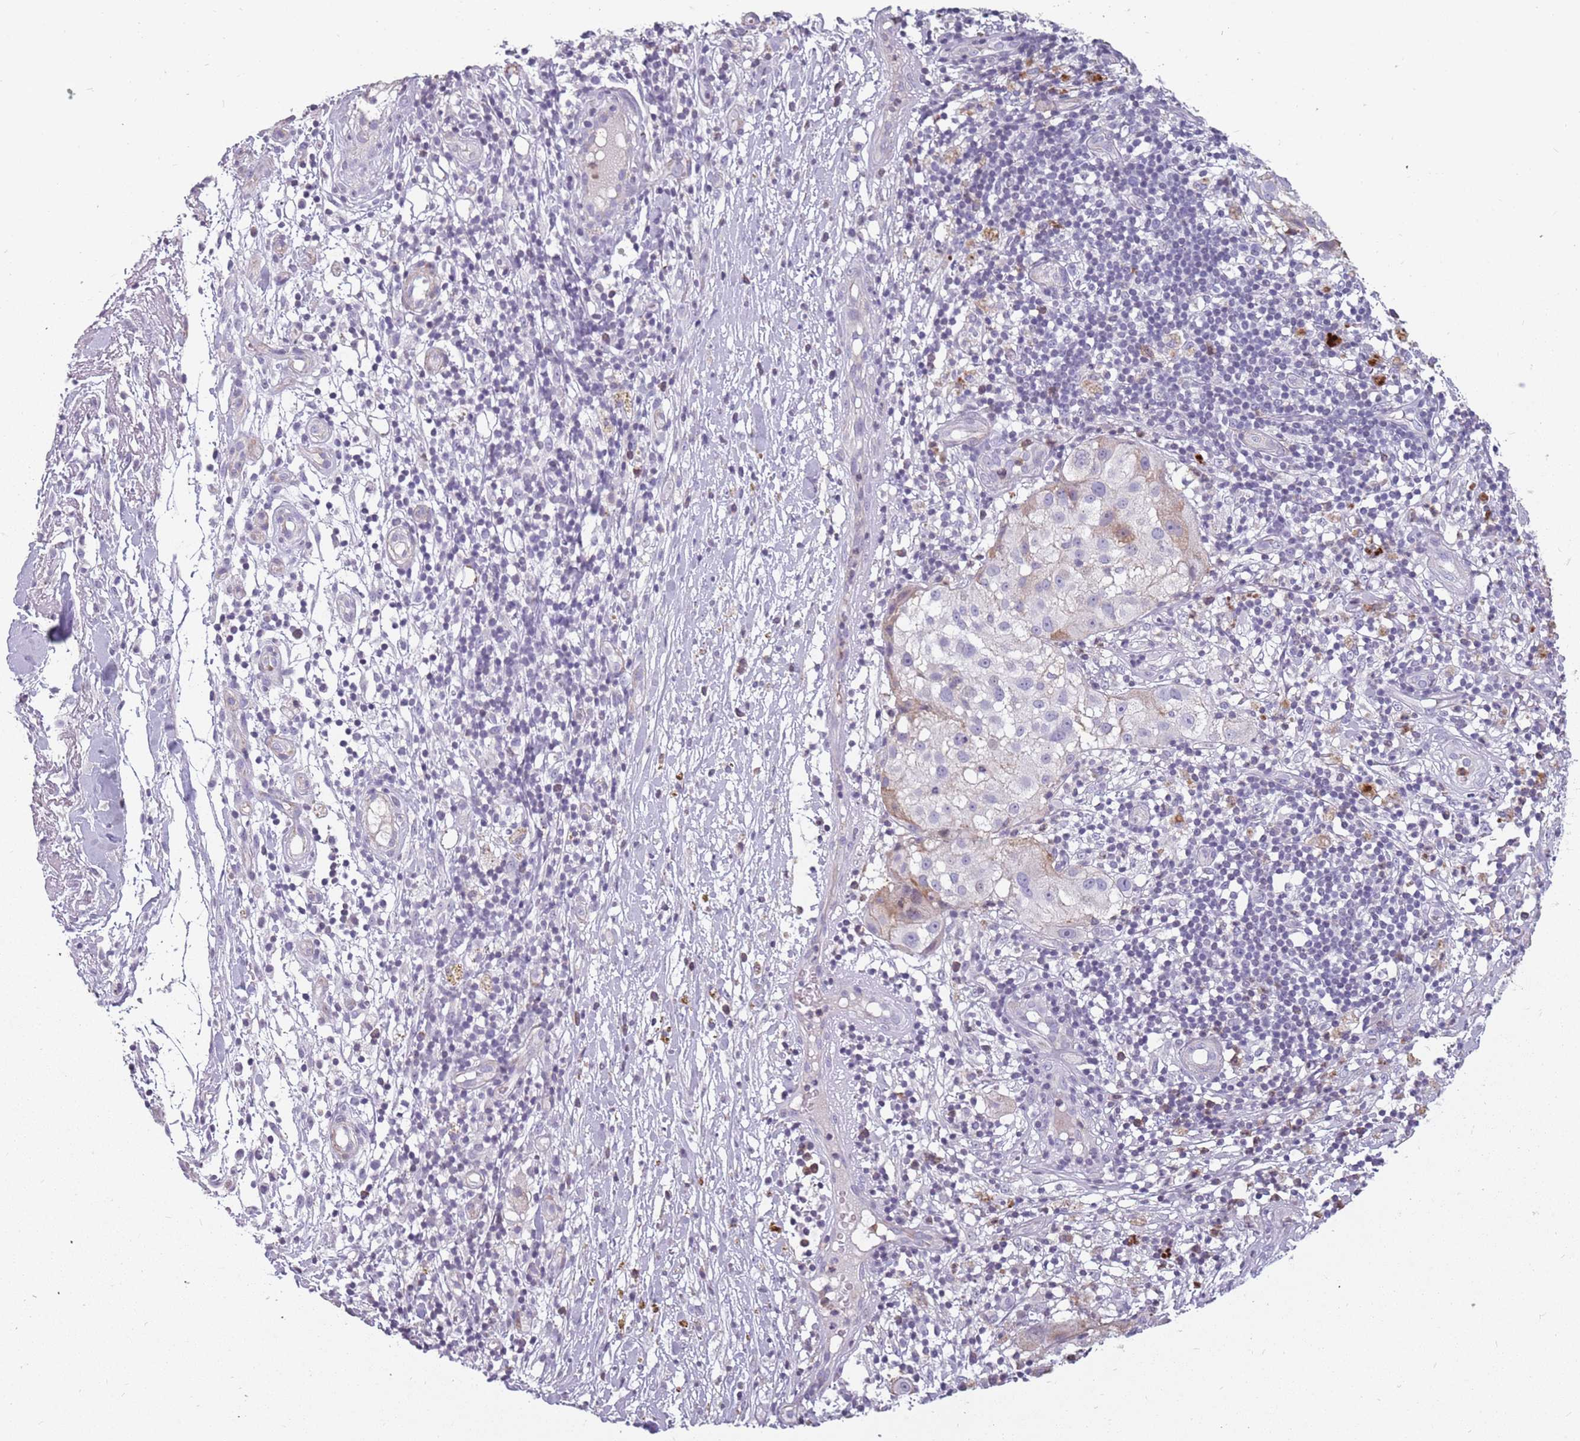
{"staining": {"intensity": "negative", "quantity": "none", "location": "none"}, "tissue": "melanoma", "cell_type": "Tumor cells", "image_type": "cancer", "snomed": [{"axis": "morphology", "description": "Normal morphology"}, {"axis": "morphology", "description": "Malignant melanoma, NOS"}, {"axis": "topography", "description": "Skin"}], "caption": "DAB immunohistochemical staining of human malignant melanoma reveals no significant staining in tumor cells.", "gene": "NEK6", "patient": {"sex": "female", "age": 72}}